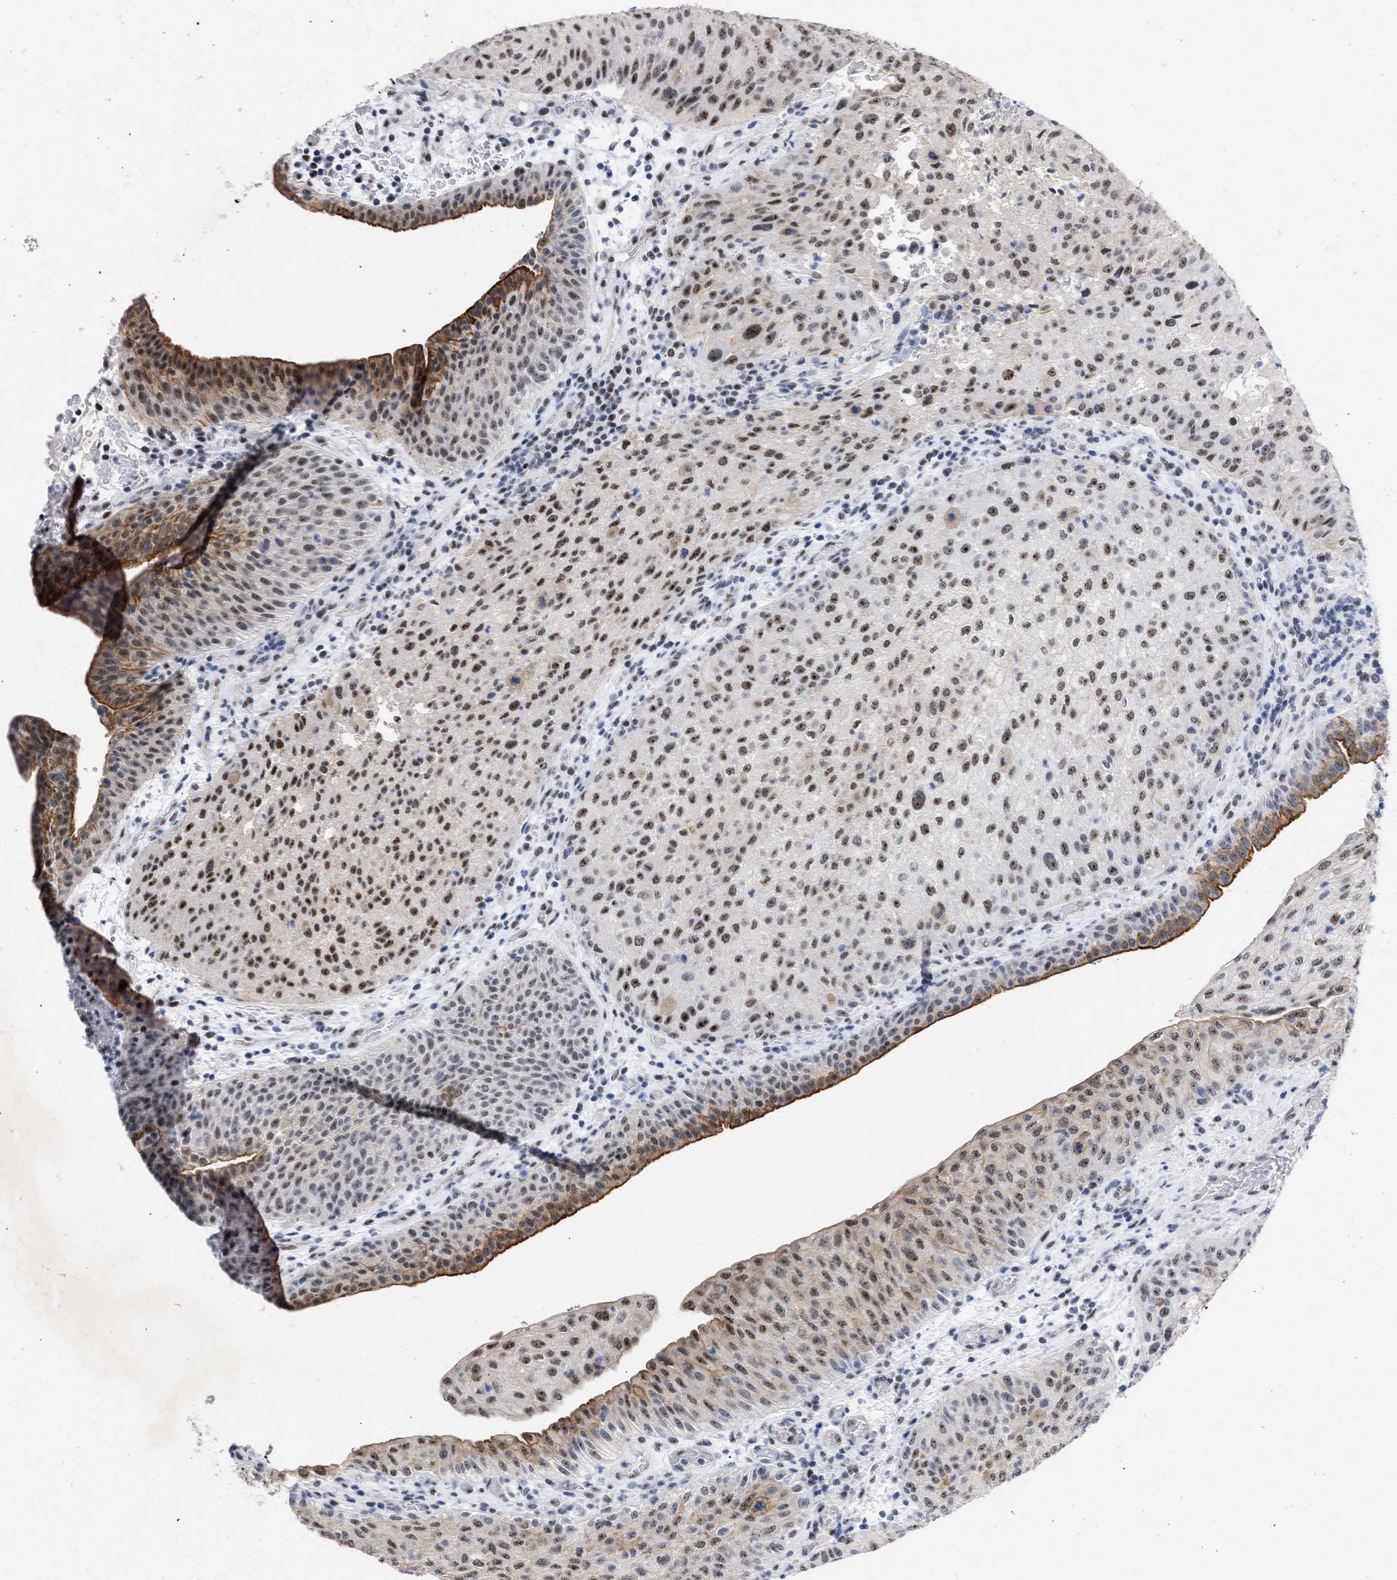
{"staining": {"intensity": "strong", "quantity": ">75%", "location": "nuclear"}, "tissue": "urothelial cancer", "cell_type": "Tumor cells", "image_type": "cancer", "snomed": [{"axis": "morphology", "description": "Urothelial carcinoma, Low grade"}, {"axis": "morphology", "description": "Urothelial carcinoma, High grade"}, {"axis": "topography", "description": "Urinary bladder"}], "caption": "Protein expression analysis of urothelial cancer demonstrates strong nuclear expression in approximately >75% of tumor cells.", "gene": "DDX41", "patient": {"sex": "male", "age": 35}}